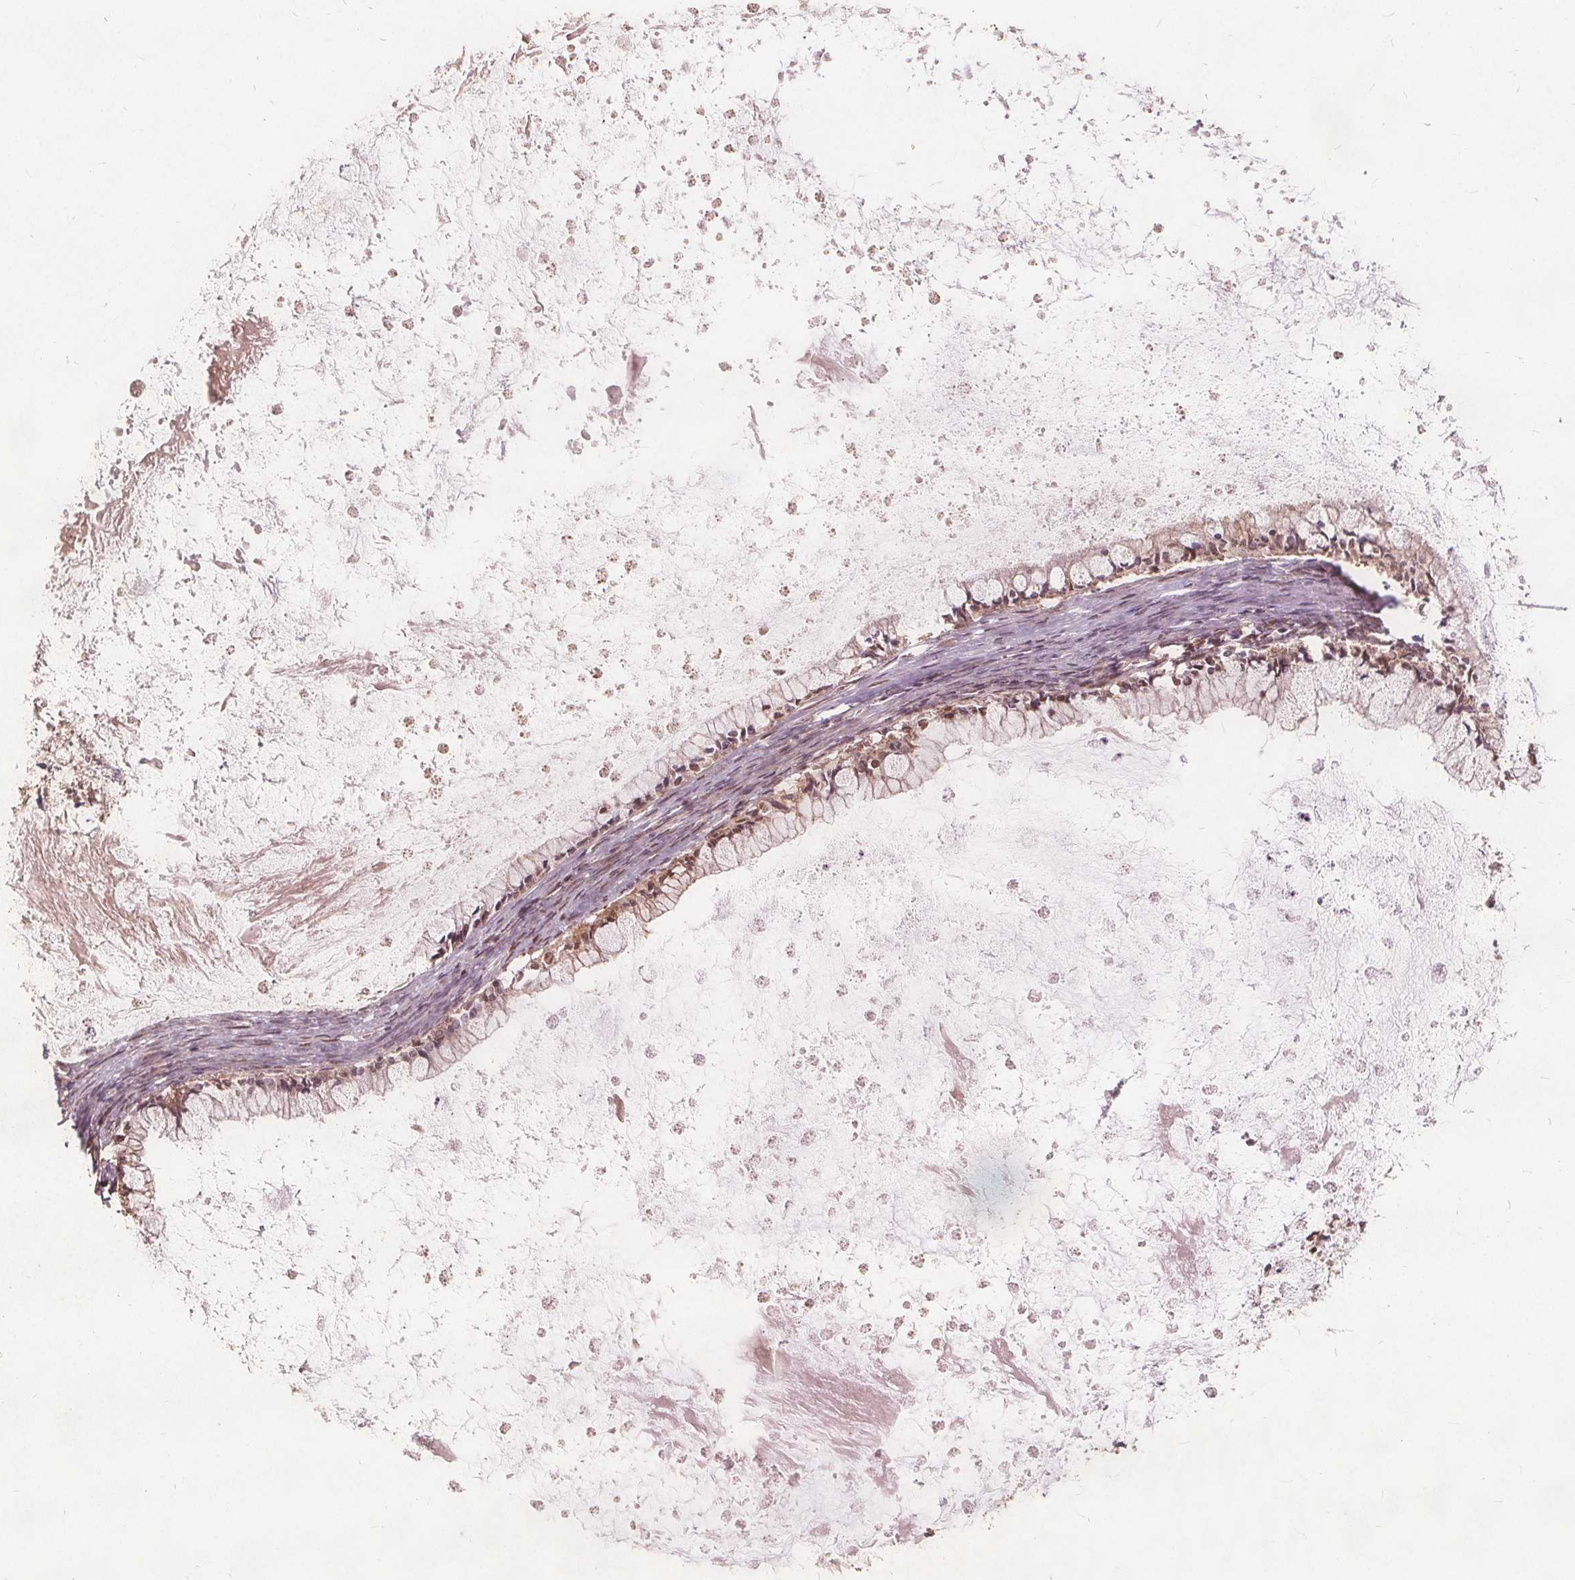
{"staining": {"intensity": "moderate", "quantity": ">75%", "location": "cytoplasmic/membranous,nuclear"}, "tissue": "ovarian cancer", "cell_type": "Tumor cells", "image_type": "cancer", "snomed": [{"axis": "morphology", "description": "Cystadenocarcinoma, mucinous, NOS"}, {"axis": "topography", "description": "Ovary"}], "caption": "This histopathology image shows ovarian cancer (mucinous cystadenocarcinoma) stained with immunohistochemistry to label a protein in brown. The cytoplasmic/membranous and nuclear of tumor cells show moderate positivity for the protein. Nuclei are counter-stained blue.", "gene": "PPP1CB", "patient": {"sex": "female", "age": 67}}